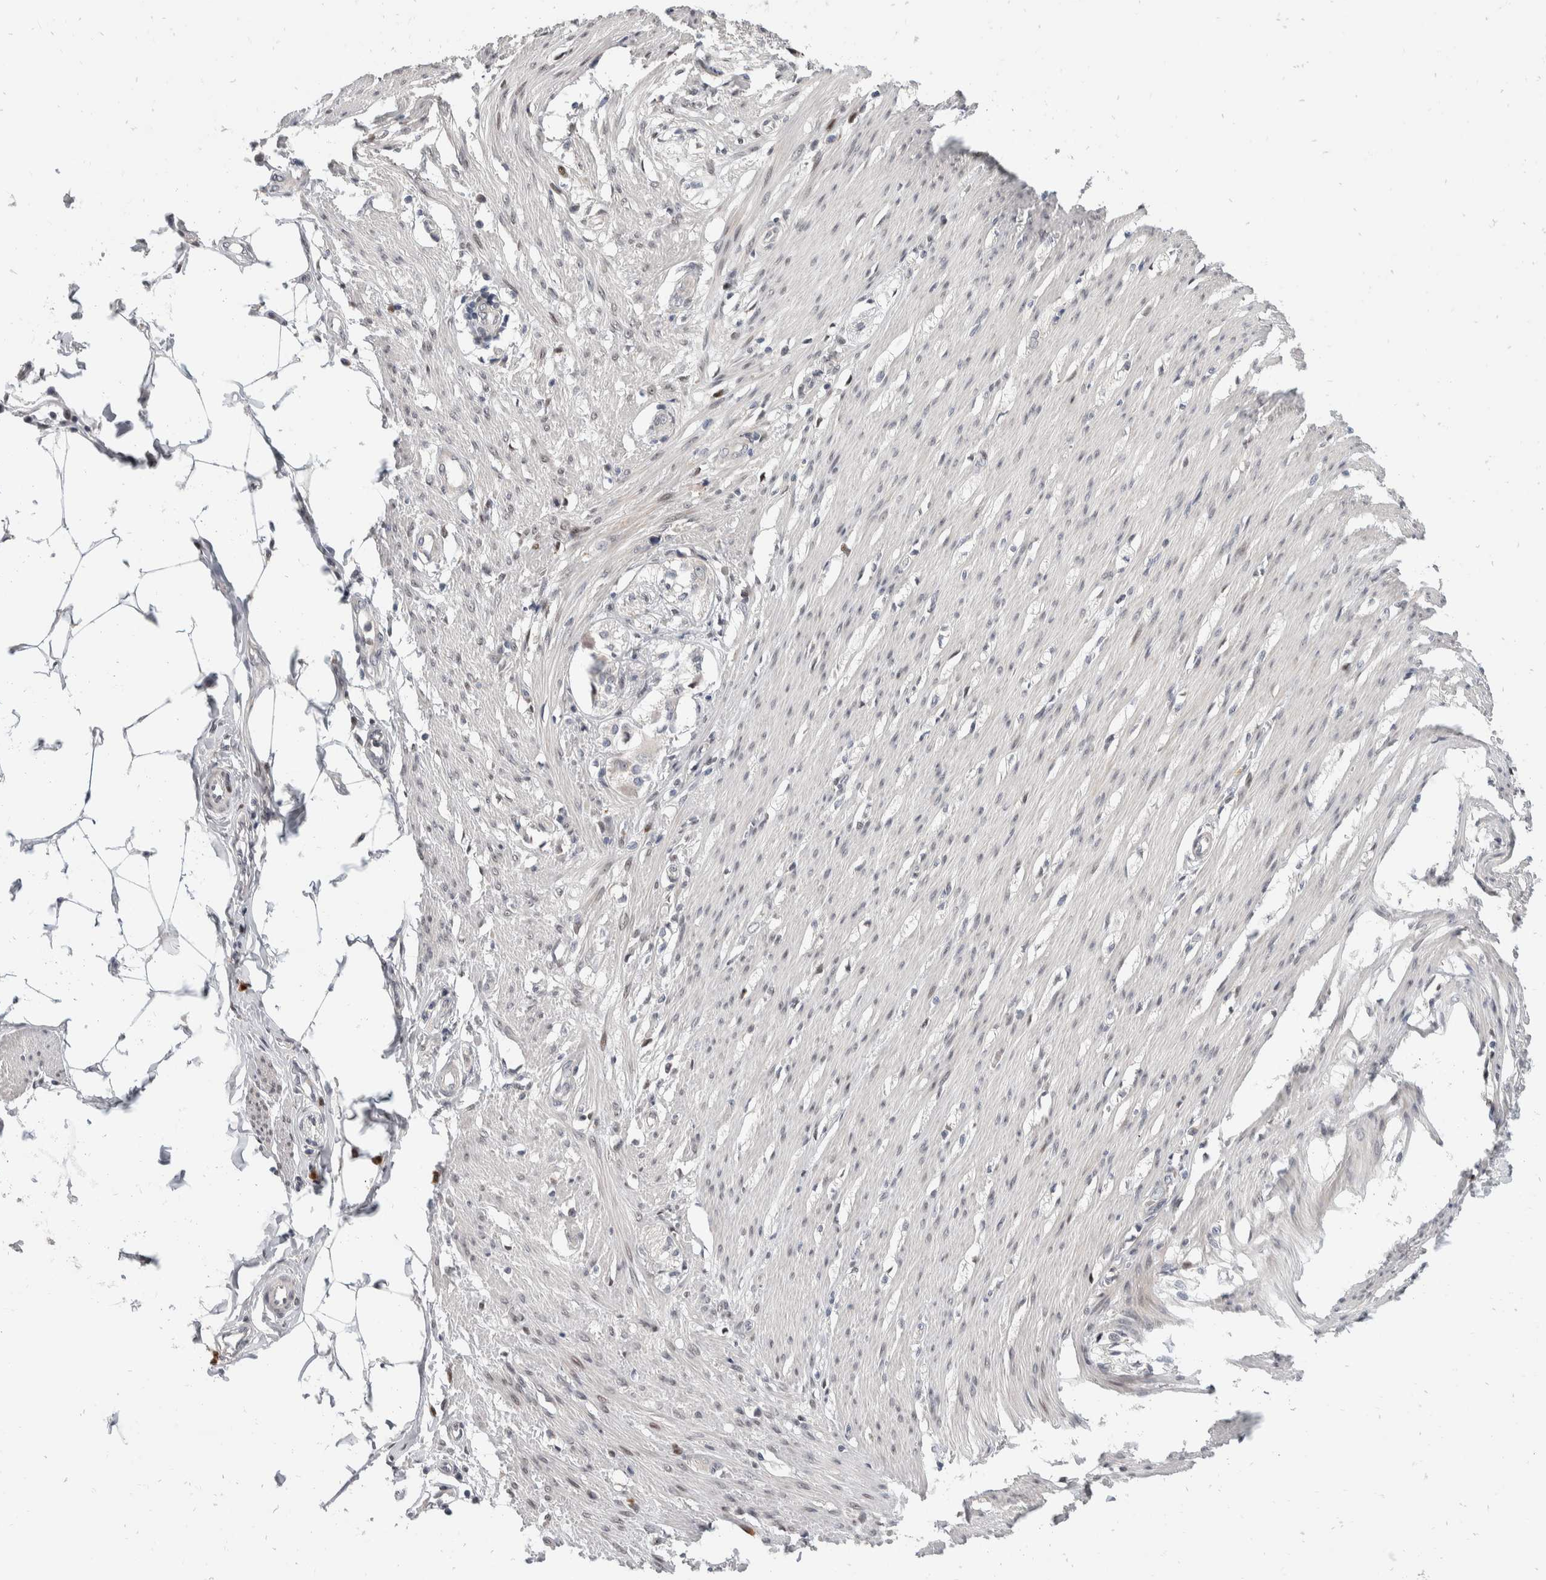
{"staining": {"intensity": "moderate", "quantity": "<25%", "location": "nuclear"}, "tissue": "smooth muscle", "cell_type": "Smooth muscle cells", "image_type": "normal", "snomed": [{"axis": "morphology", "description": "Normal tissue, NOS"}, {"axis": "morphology", "description": "Adenocarcinoma, NOS"}, {"axis": "topography", "description": "Smooth muscle"}, {"axis": "topography", "description": "Colon"}], "caption": "The photomicrograph reveals immunohistochemical staining of unremarkable smooth muscle. There is moderate nuclear expression is appreciated in about <25% of smooth muscle cells.", "gene": "ZNF703", "patient": {"sex": "male", "age": 14}}